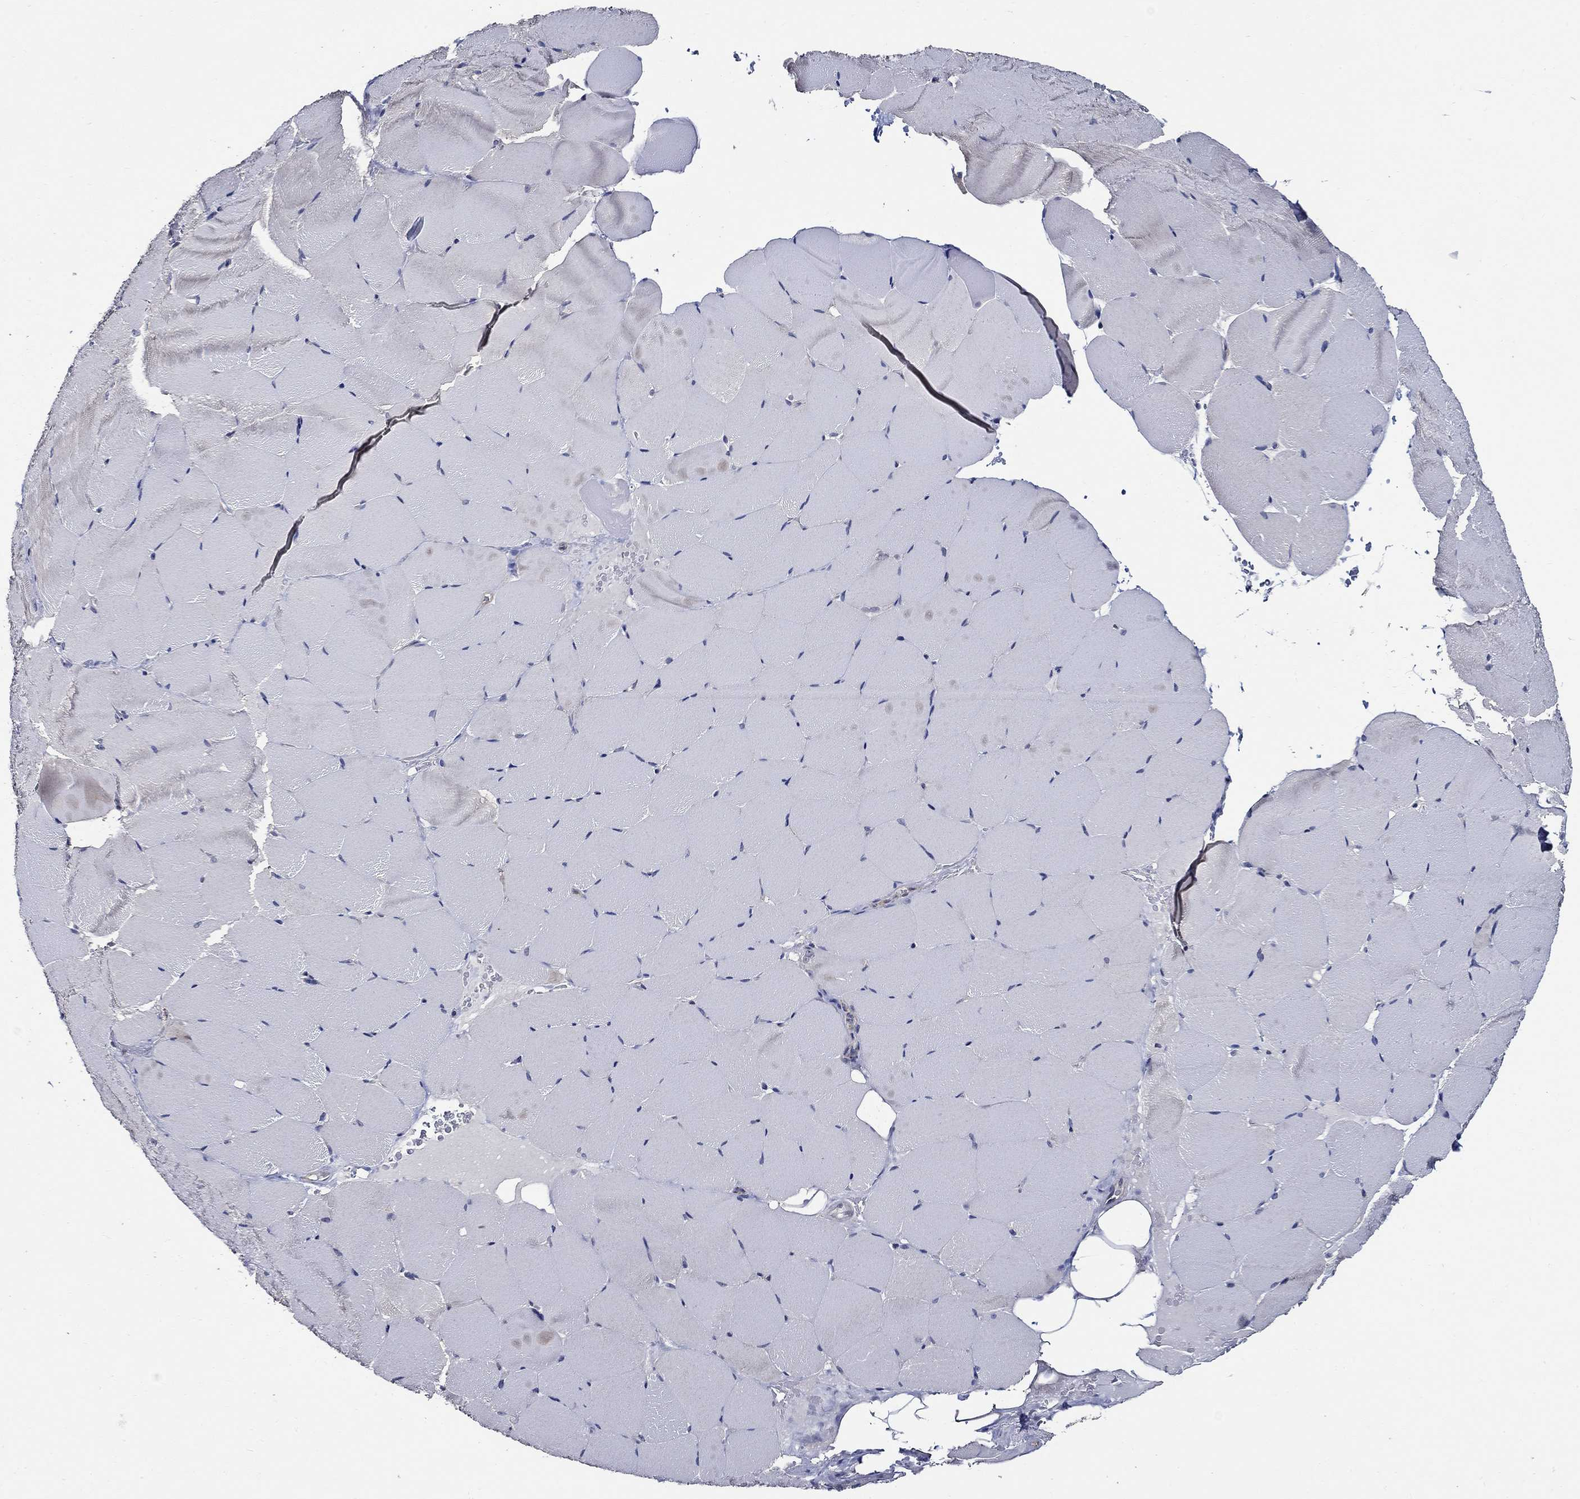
{"staining": {"intensity": "negative", "quantity": "none", "location": "none"}, "tissue": "skeletal muscle", "cell_type": "Myocytes", "image_type": "normal", "snomed": [{"axis": "morphology", "description": "Normal tissue, NOS"}, {"axis": "topography", "description": "Skeletal muscle"}], "caption": "Myocytes show no significant expression in normal skeletal muscle. (DAB (3,3'-diaminobenzidine) IHC, high magnification).", "gene": "WDR53", "patient": {"sex": "female", "age": 37}}